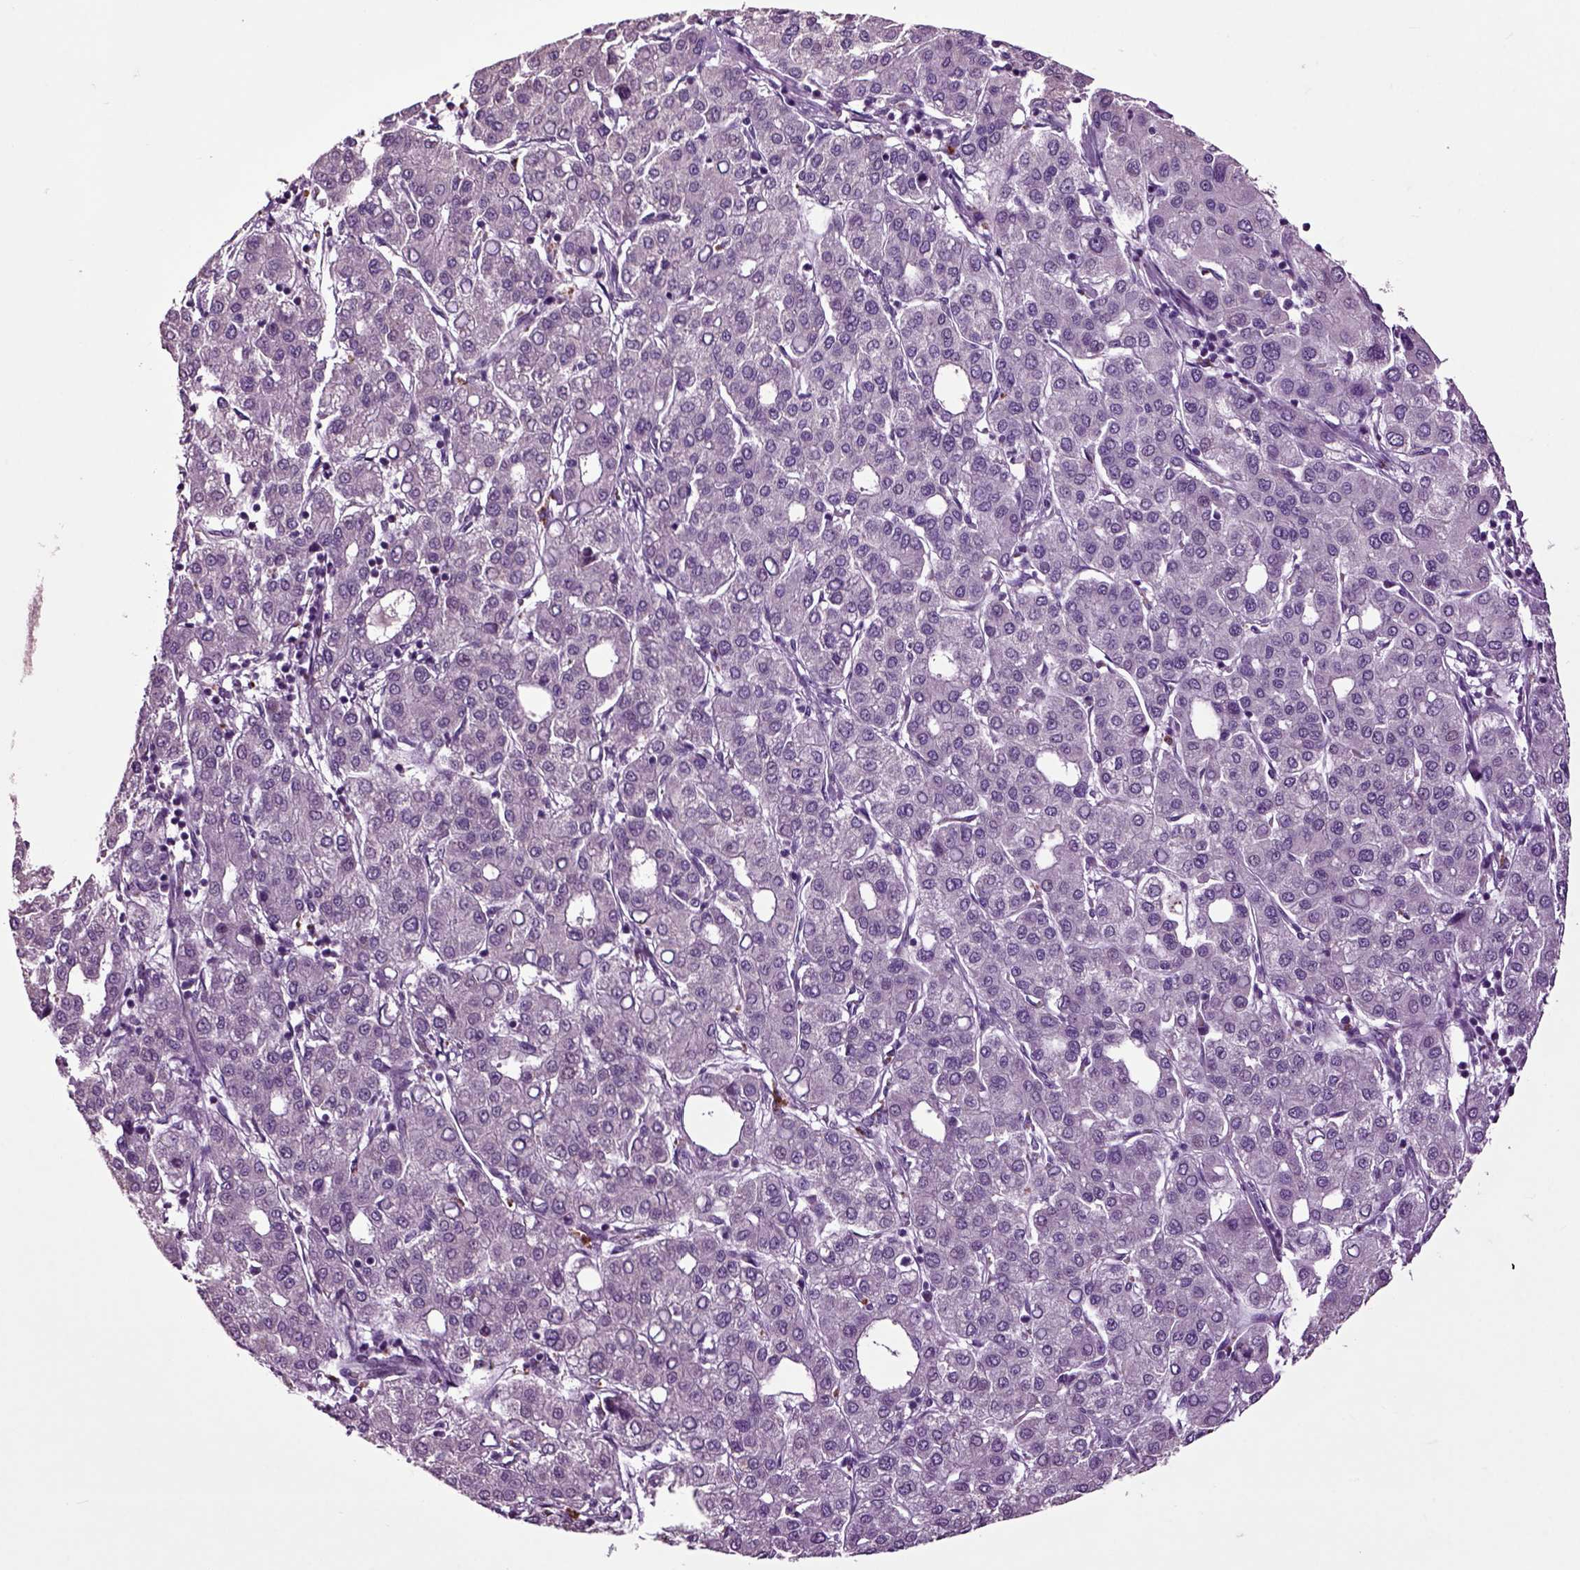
{"staining": {"intensity": "negative", "quantity": "none", "location": "none"}, "tissue": "liver cancer", "cell_type": "Tumor cells", "image_type": "cancer", "snomed": [{"axis": "morphology", "description": "Carcinoma, Hepatocellular, NOS"}, {"axis": "topography", "description": "Liver"}], "caption": "A high-resolution image shows immunohistochemistry staining of hepatocellular carcinoma (liver), which demonstrates no significant positivity in tumor cells.", "gene": "CRHR1", "patient": {"sex": "male", "age": 65}}